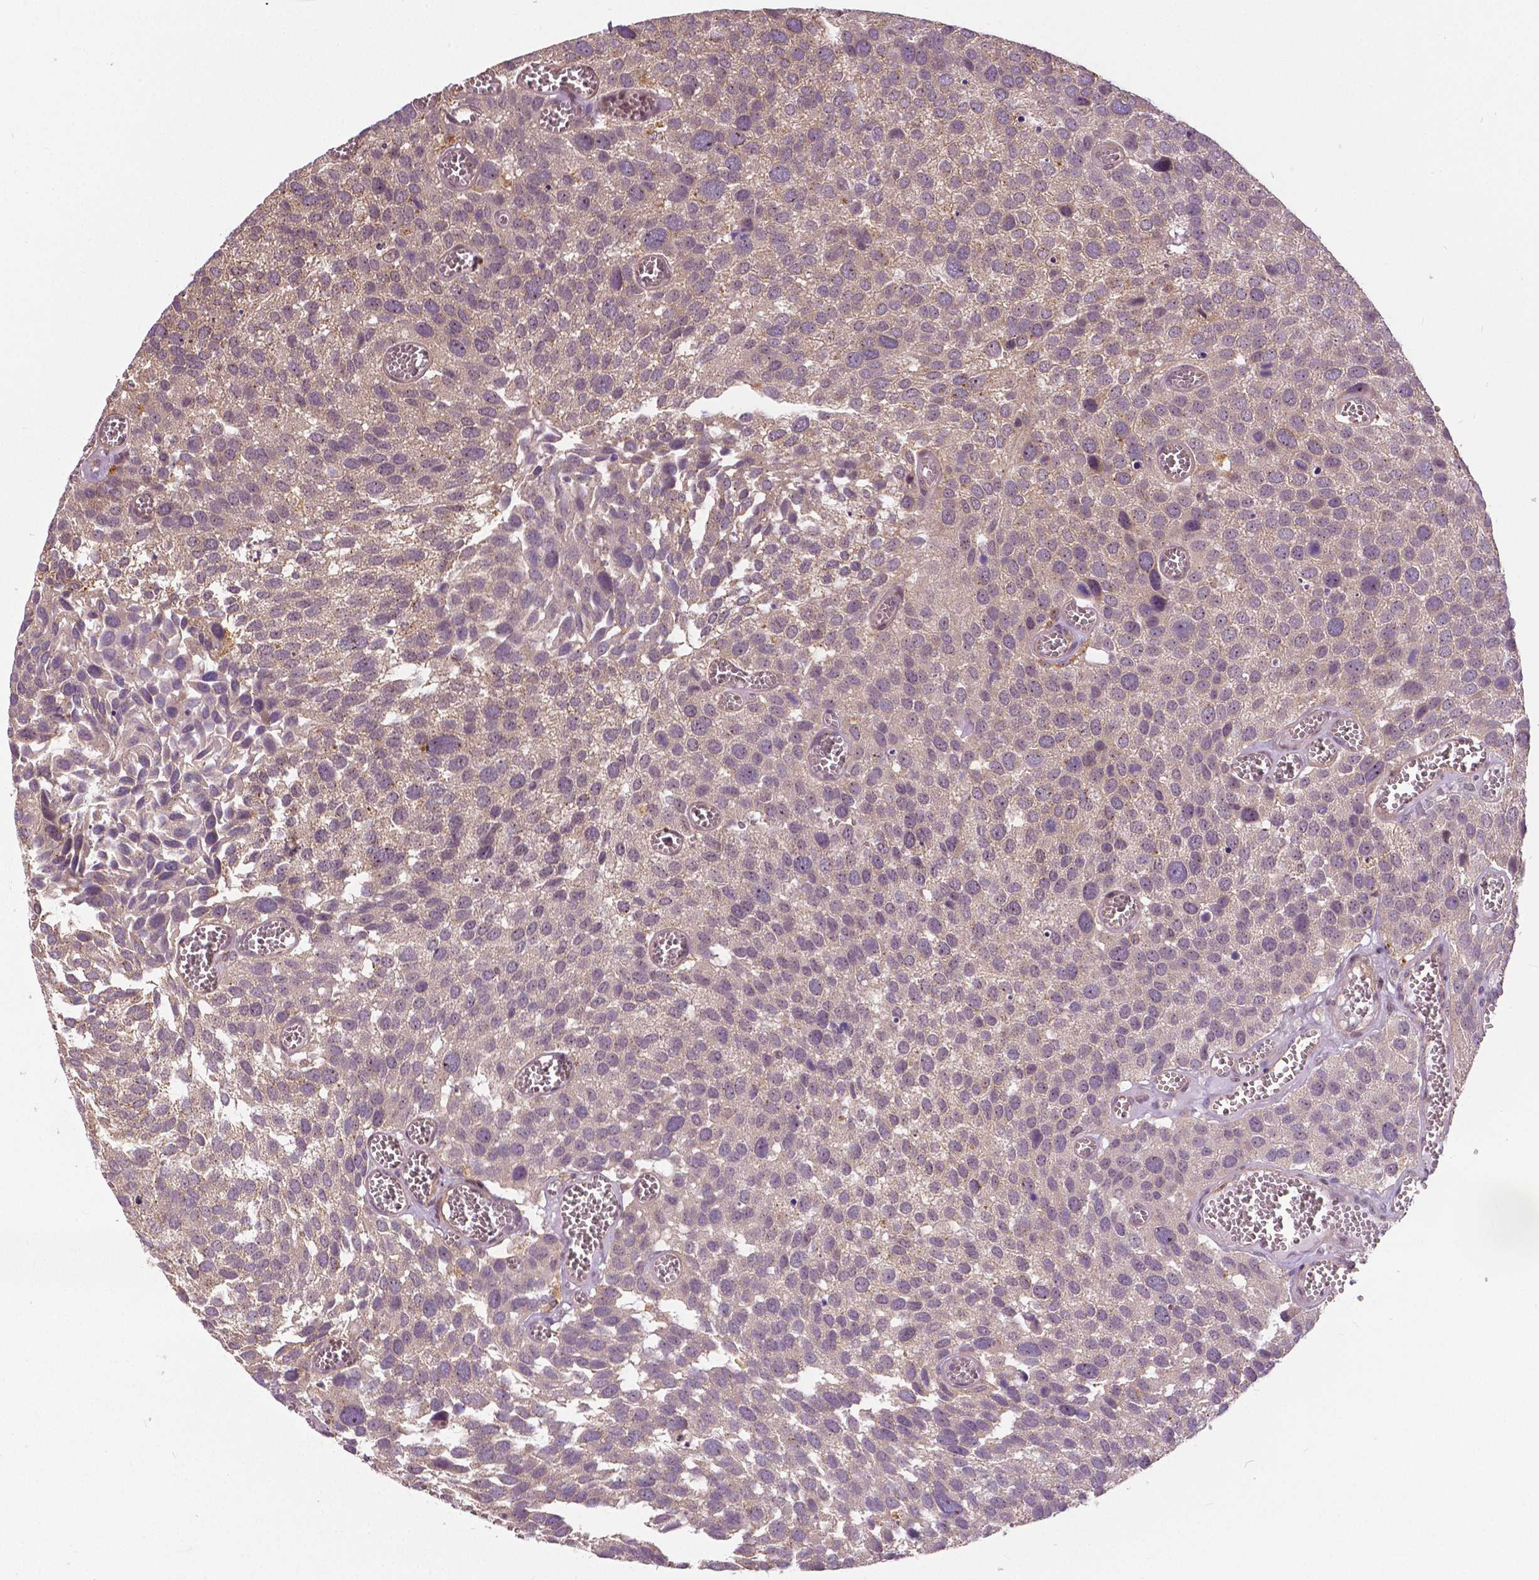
{"staining": {"intensity": "negative", "quantity": "none", "location": "none"}, "tissue": "urothelial cancer", "cell_type": "Tumor cells", "image_type": "cancer", "snomed": [{"axis": "morphology", "description": "Urothelial carcinoma, Low grade"}, {"axis": "topography", "description": "Urinary bladder"}], "caption": "Immunohistochemical staining of urothelial cancer exhibits no significant expression in tumor cells.", "gene": "ANXA13", "patient": {"sex": "female", "age": 69}}